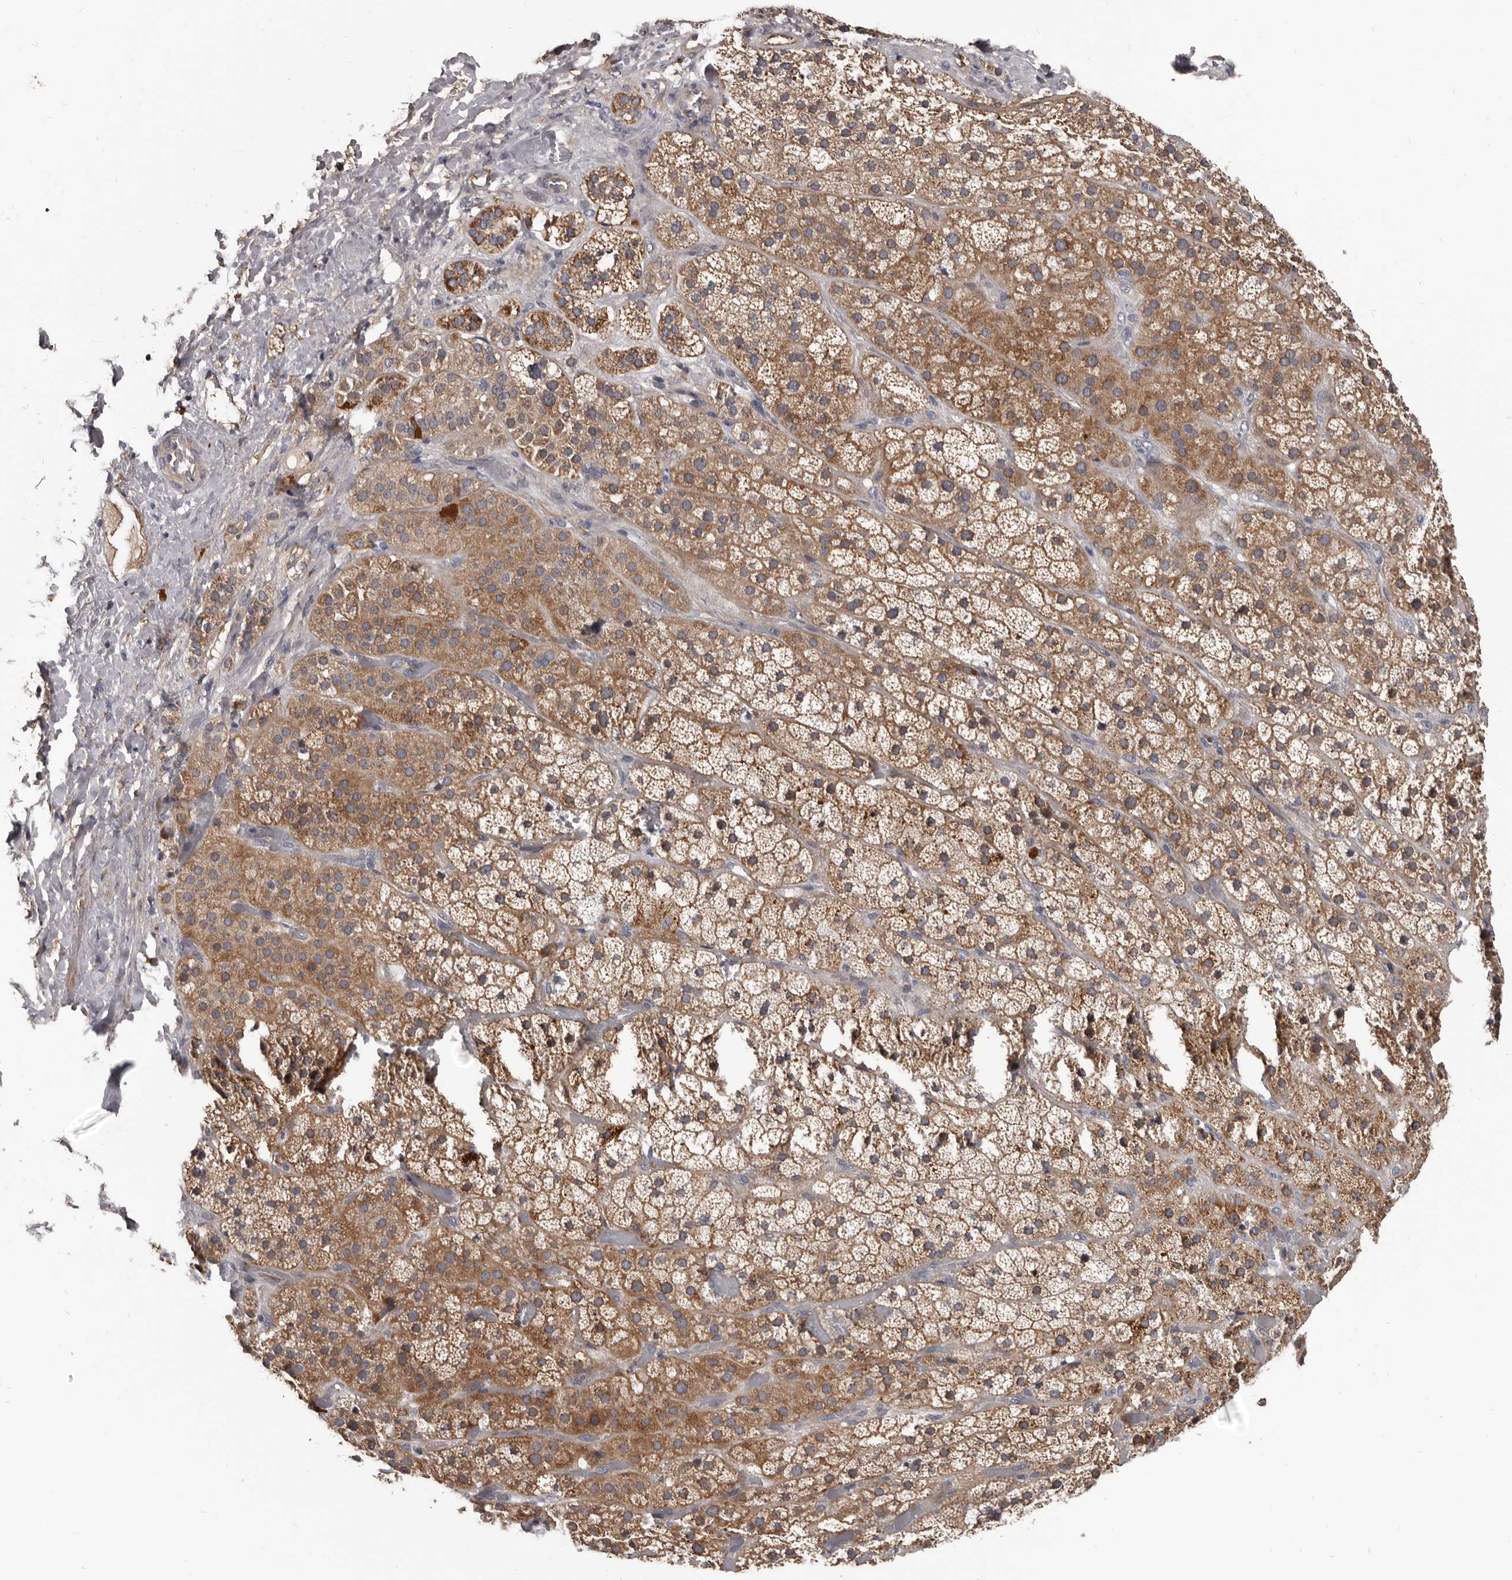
{"staining": {"intensity": "moderate", "quantity": ">75%", "location": "cytoplasmic/membranous"}, "tissue": "adrenal gland", "cell_type": "Glandular cells", "image_type": "normal", "snomed": [{"axis": "morphology", "description": "Normal tissue, NOS"}, {"axis": "topography", "description": "Adrenal gland"}], "caption": "Immunohistochemical staining of benign adrenal gland shows medium levels of moderate cytoplasmic/membranous positivity in about >75% of glandular cells.", "gene": "ALDH5A1", "patient": {"sex": "male", "age": 57}}